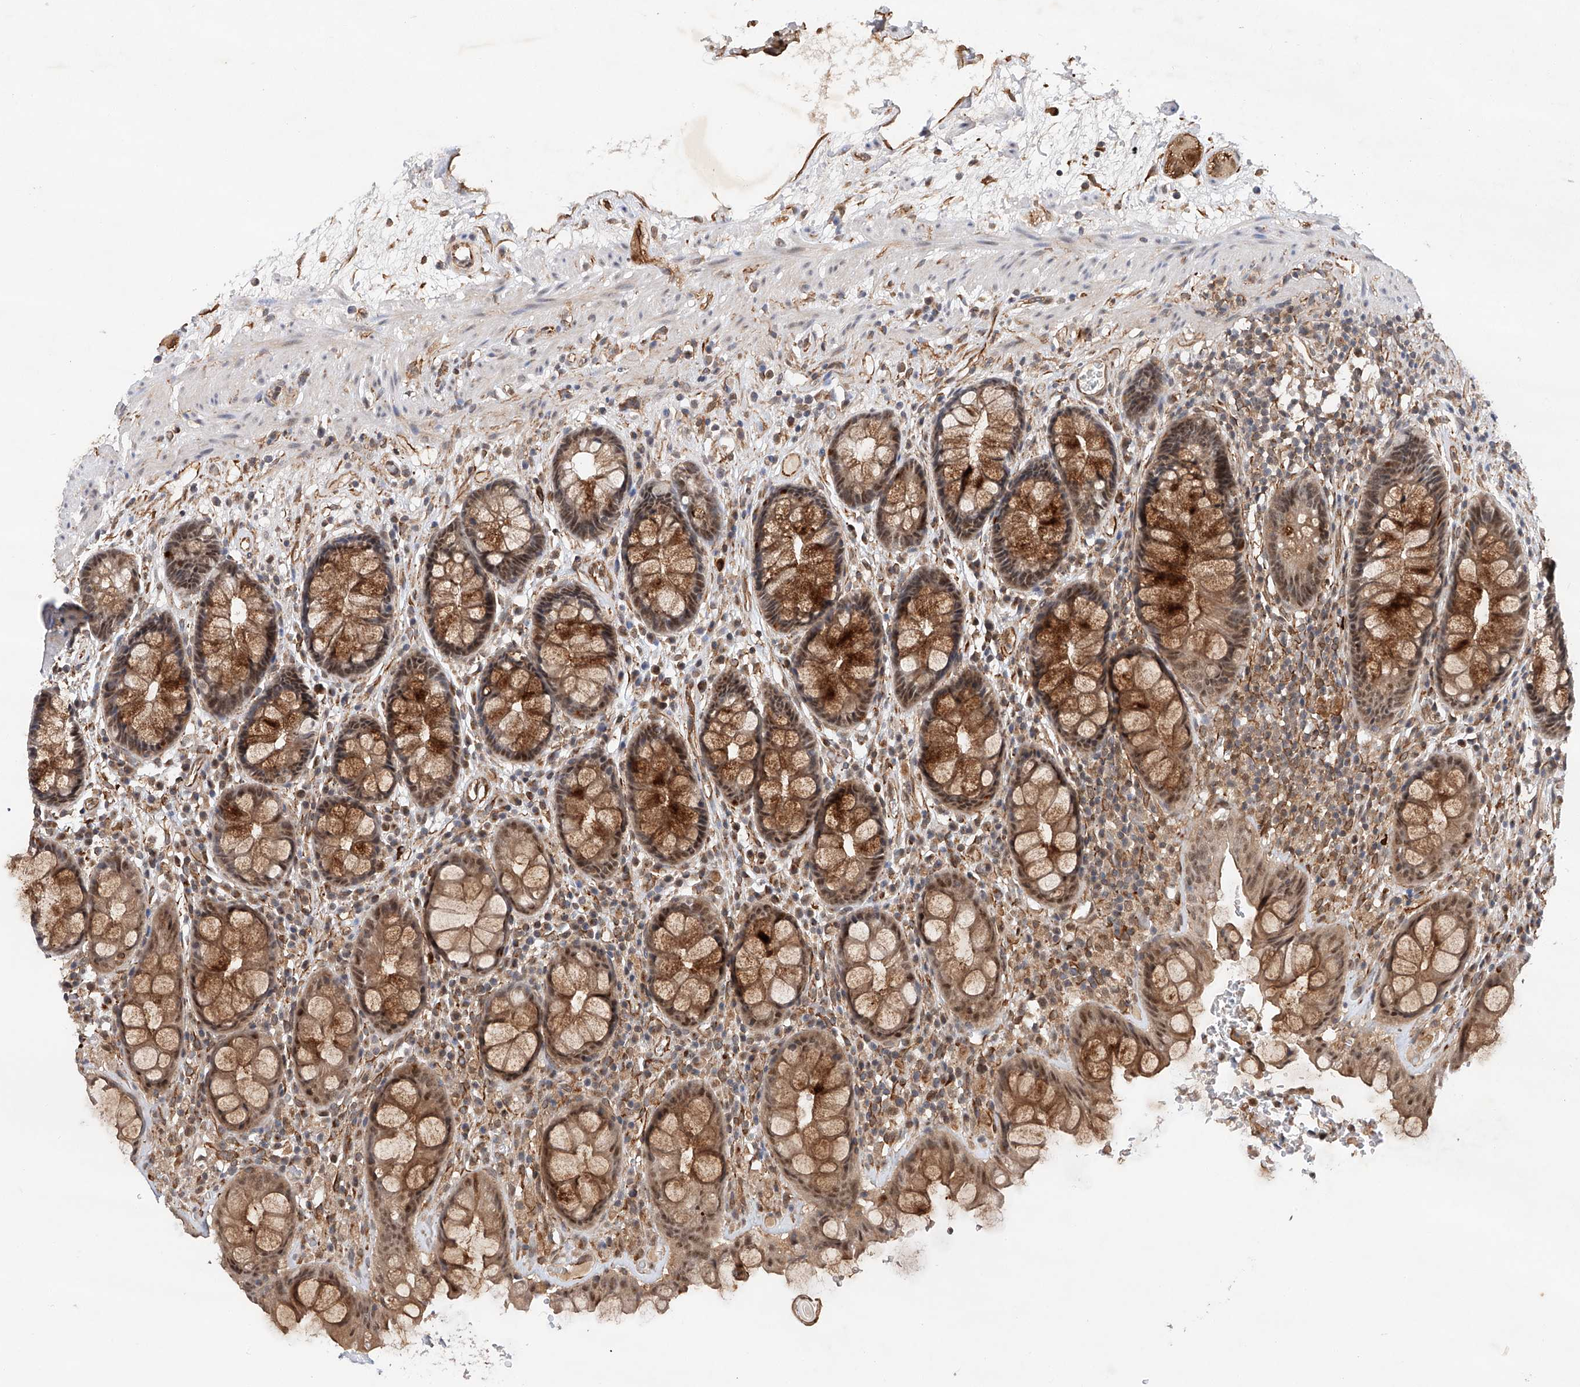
{"staining": {"intensity": "strong", "quantity": ">75%", "location": "cytoplasmic/membranous,nuclear"}, "tissue": "rectum", "cell_type": "Glandular cells", "image_type": "normal", "snomed": [{"axis": "morphology", "description": "Normal tissue, NOS"}, {"axis": "topography", "description": "Rectum"}], "caption": "This photomicrograph reveals immunohistochemistry staining of normal rectum, with high strong cytoplasmic/membranous,nuclear staining in about >75% of glandular cells.", "gene": "AMD1", "patient": {"sex": "male", "age": 64}}